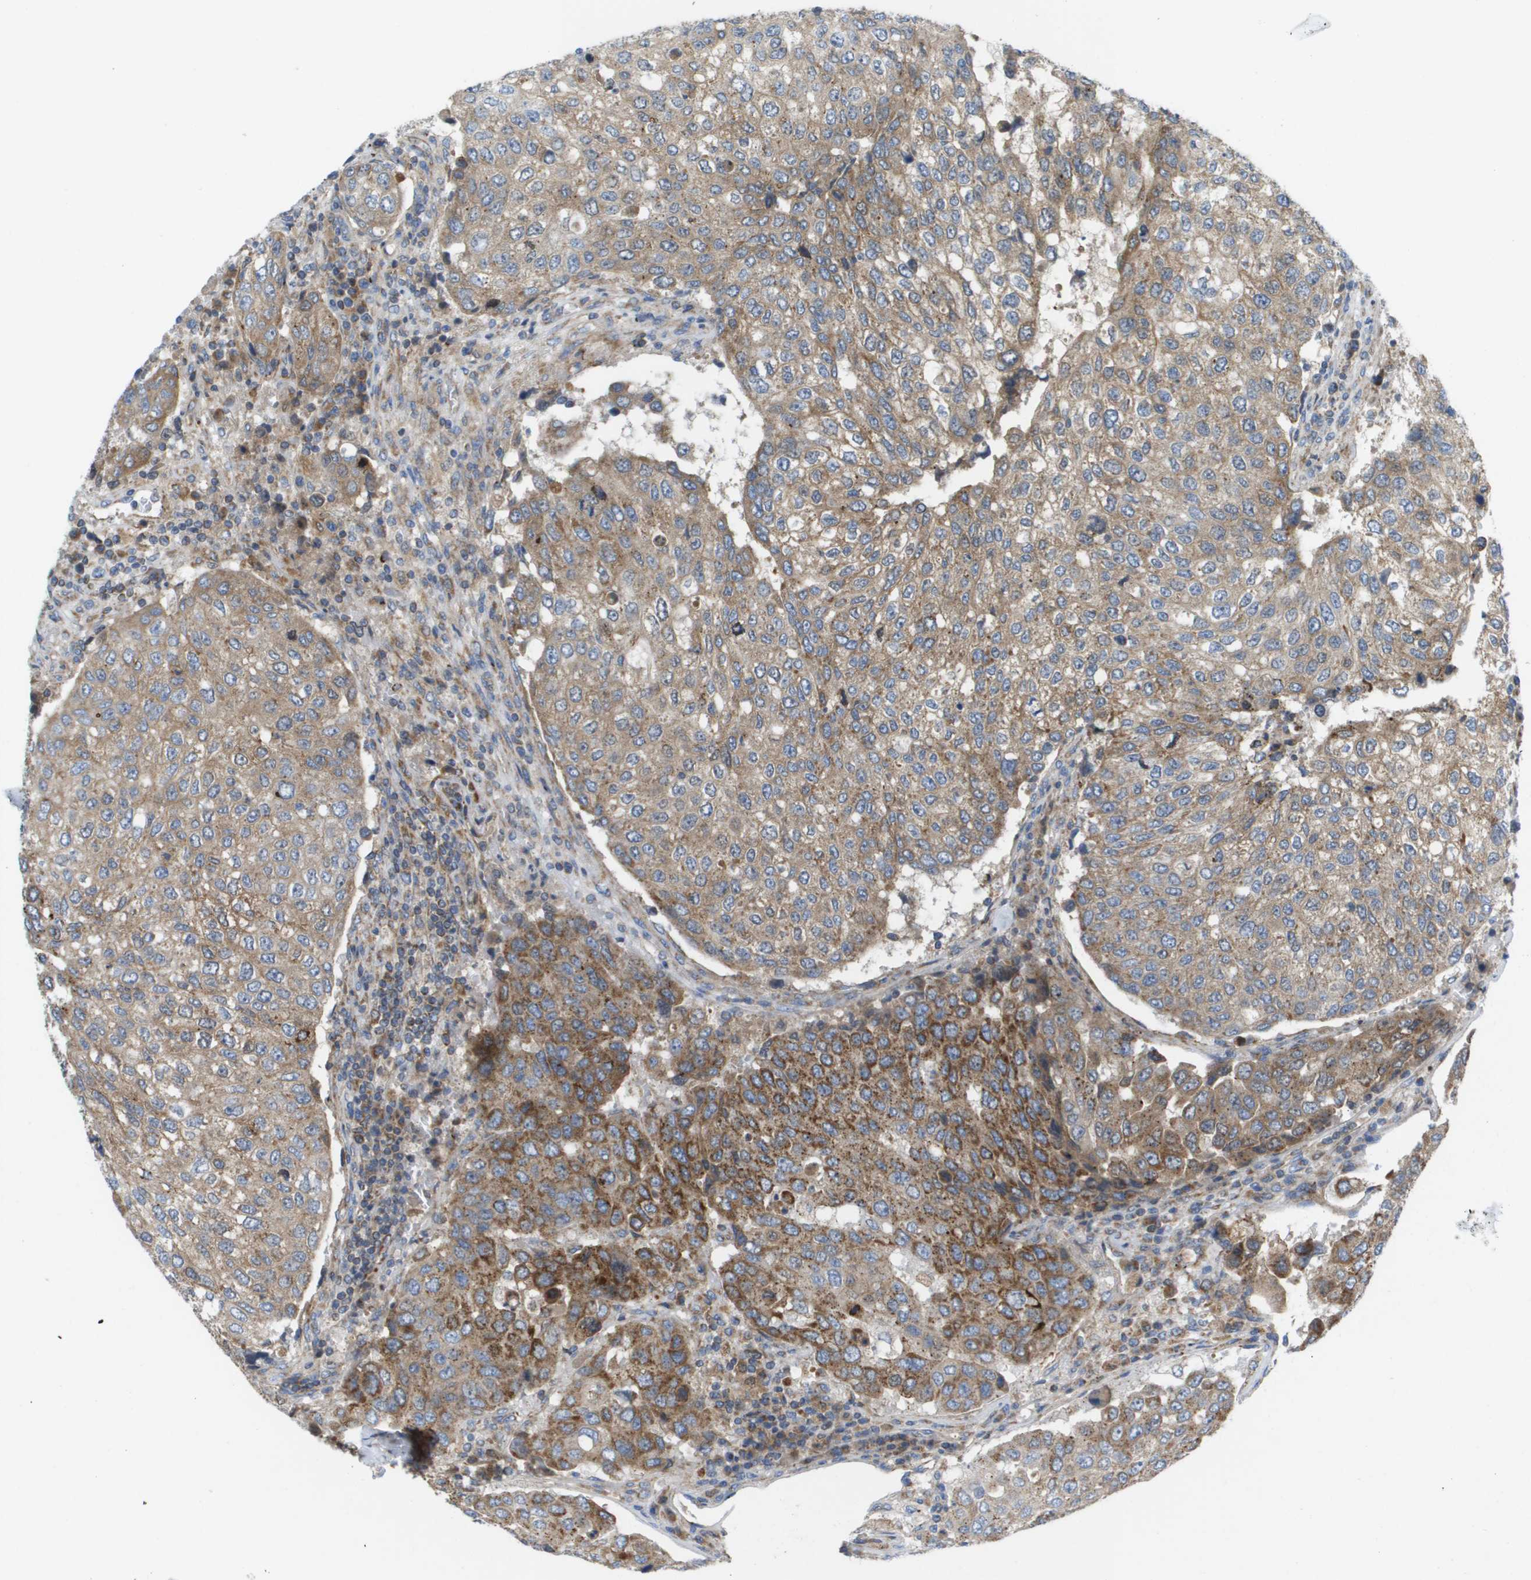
{"staining": {"intensity": "moderate", "quantity": ">75%", "location": "cytoplasmic/membranous"}, "tissue": "urothelial cancer", "cell_type": "Tumor cells", "image_type": "cancer", "snomed": [{"axis": "morphology", "description": "Urothelial carcinoma, High grade"}, {"axis": "topography", "description": "Lymph node"}, {"axis": "topography", "description": "Urinary bladder"}], "caption": "Urothelial cancer stained with DAB (3,3'-diaminobenzidine) IHC exhibits medium levels of moderate cytoplasmic/membranous positivity in about >75% of tumor cells.", "gene": "FIS1", "patient": {"sex": "male", "age": 51}}